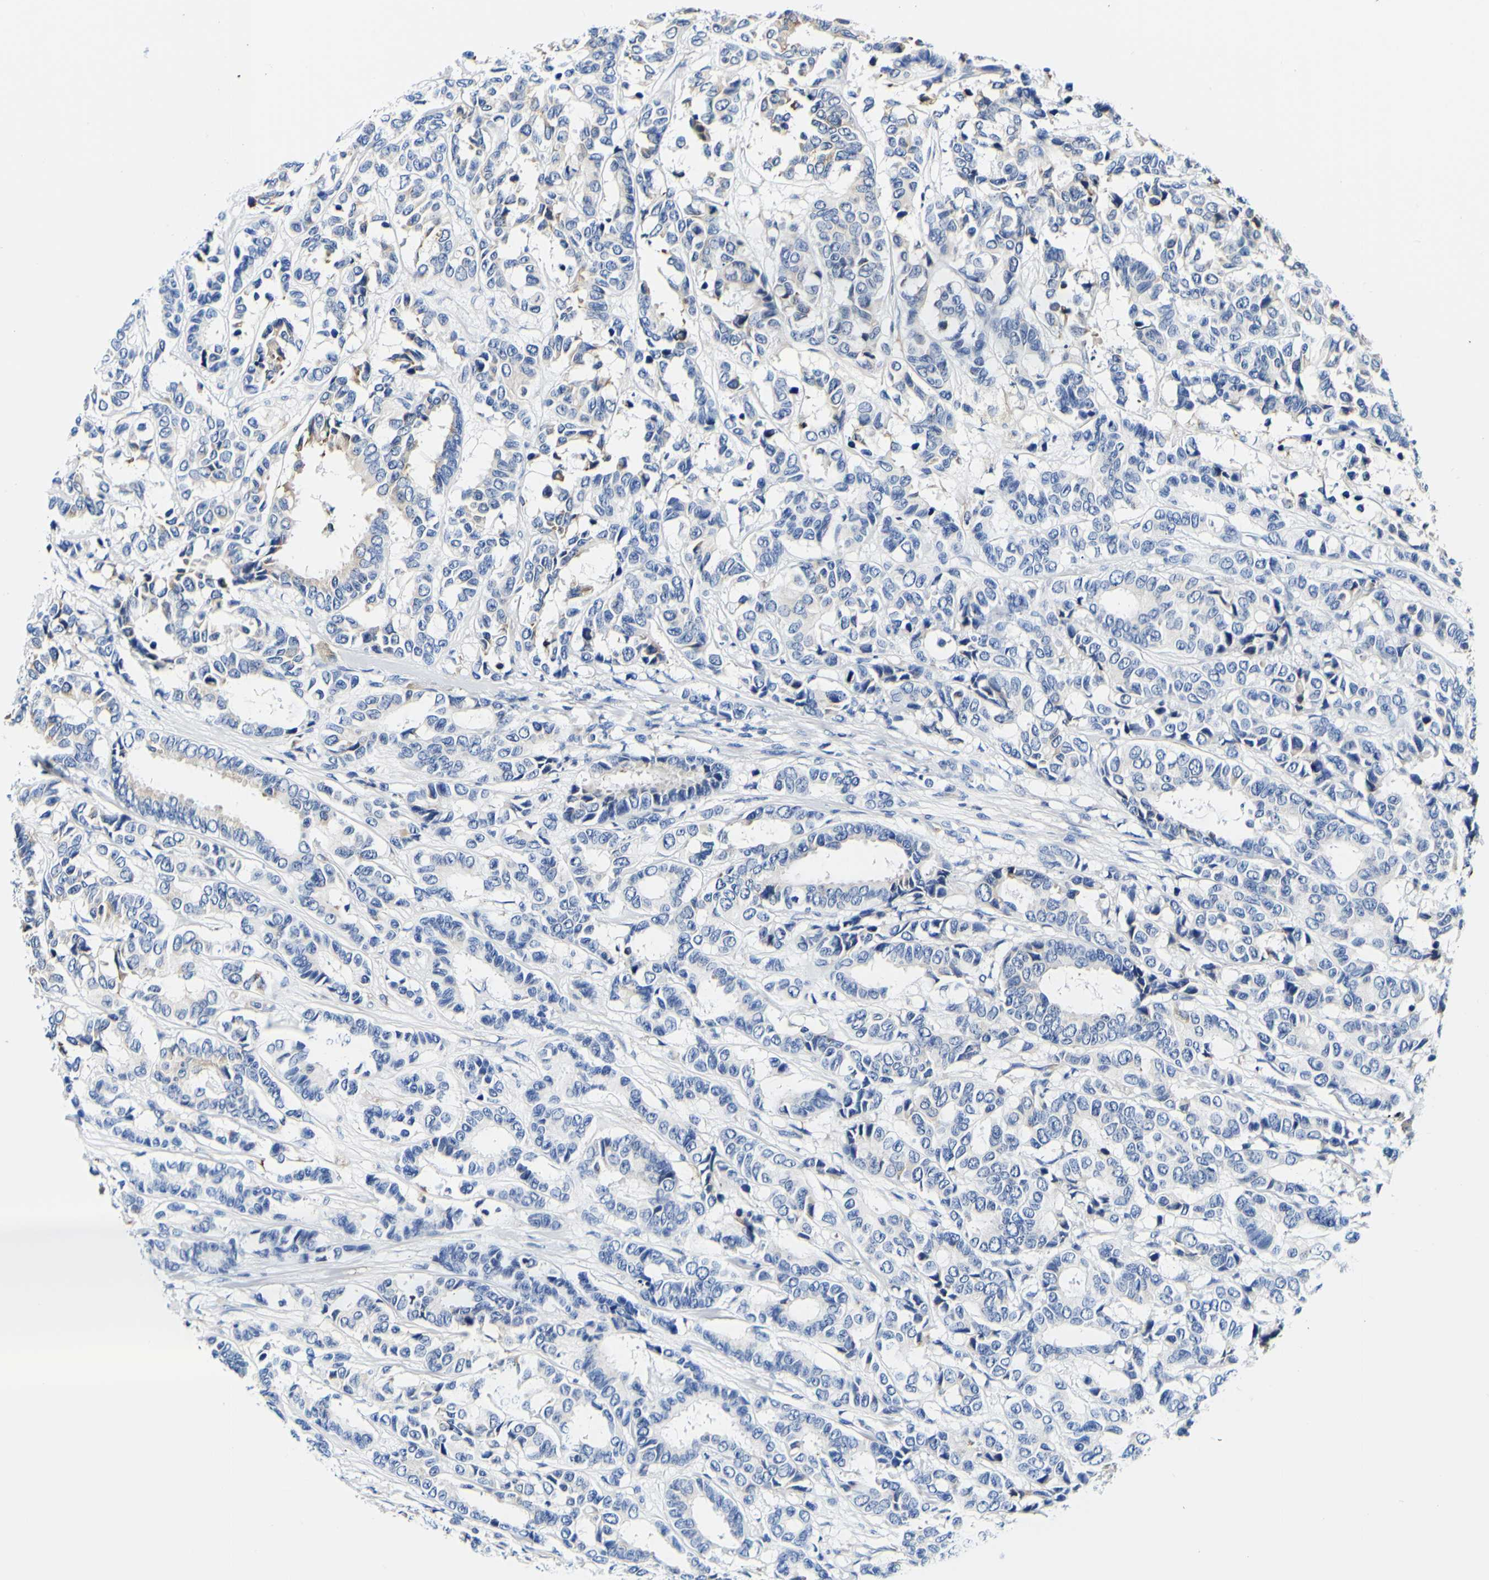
{"staining": {"intensity": "negative", "quantity": "none", "location": "none"}, "tissue": "breast cancer", "cell_type": "Tumor cells", "image_type": "cancer", "snomed": [{"axis": "morphology", "description": "Duct carcinoma"}, {"axis": "topography", "description": "Breast"}], "caption": "Tumor cells show no significant protein expression in breast cancer (intraductal carcinoma). (DAB IHC, high magnification).", "gene": "P4HB", "patient": {"sex": "female", "age": 87}}